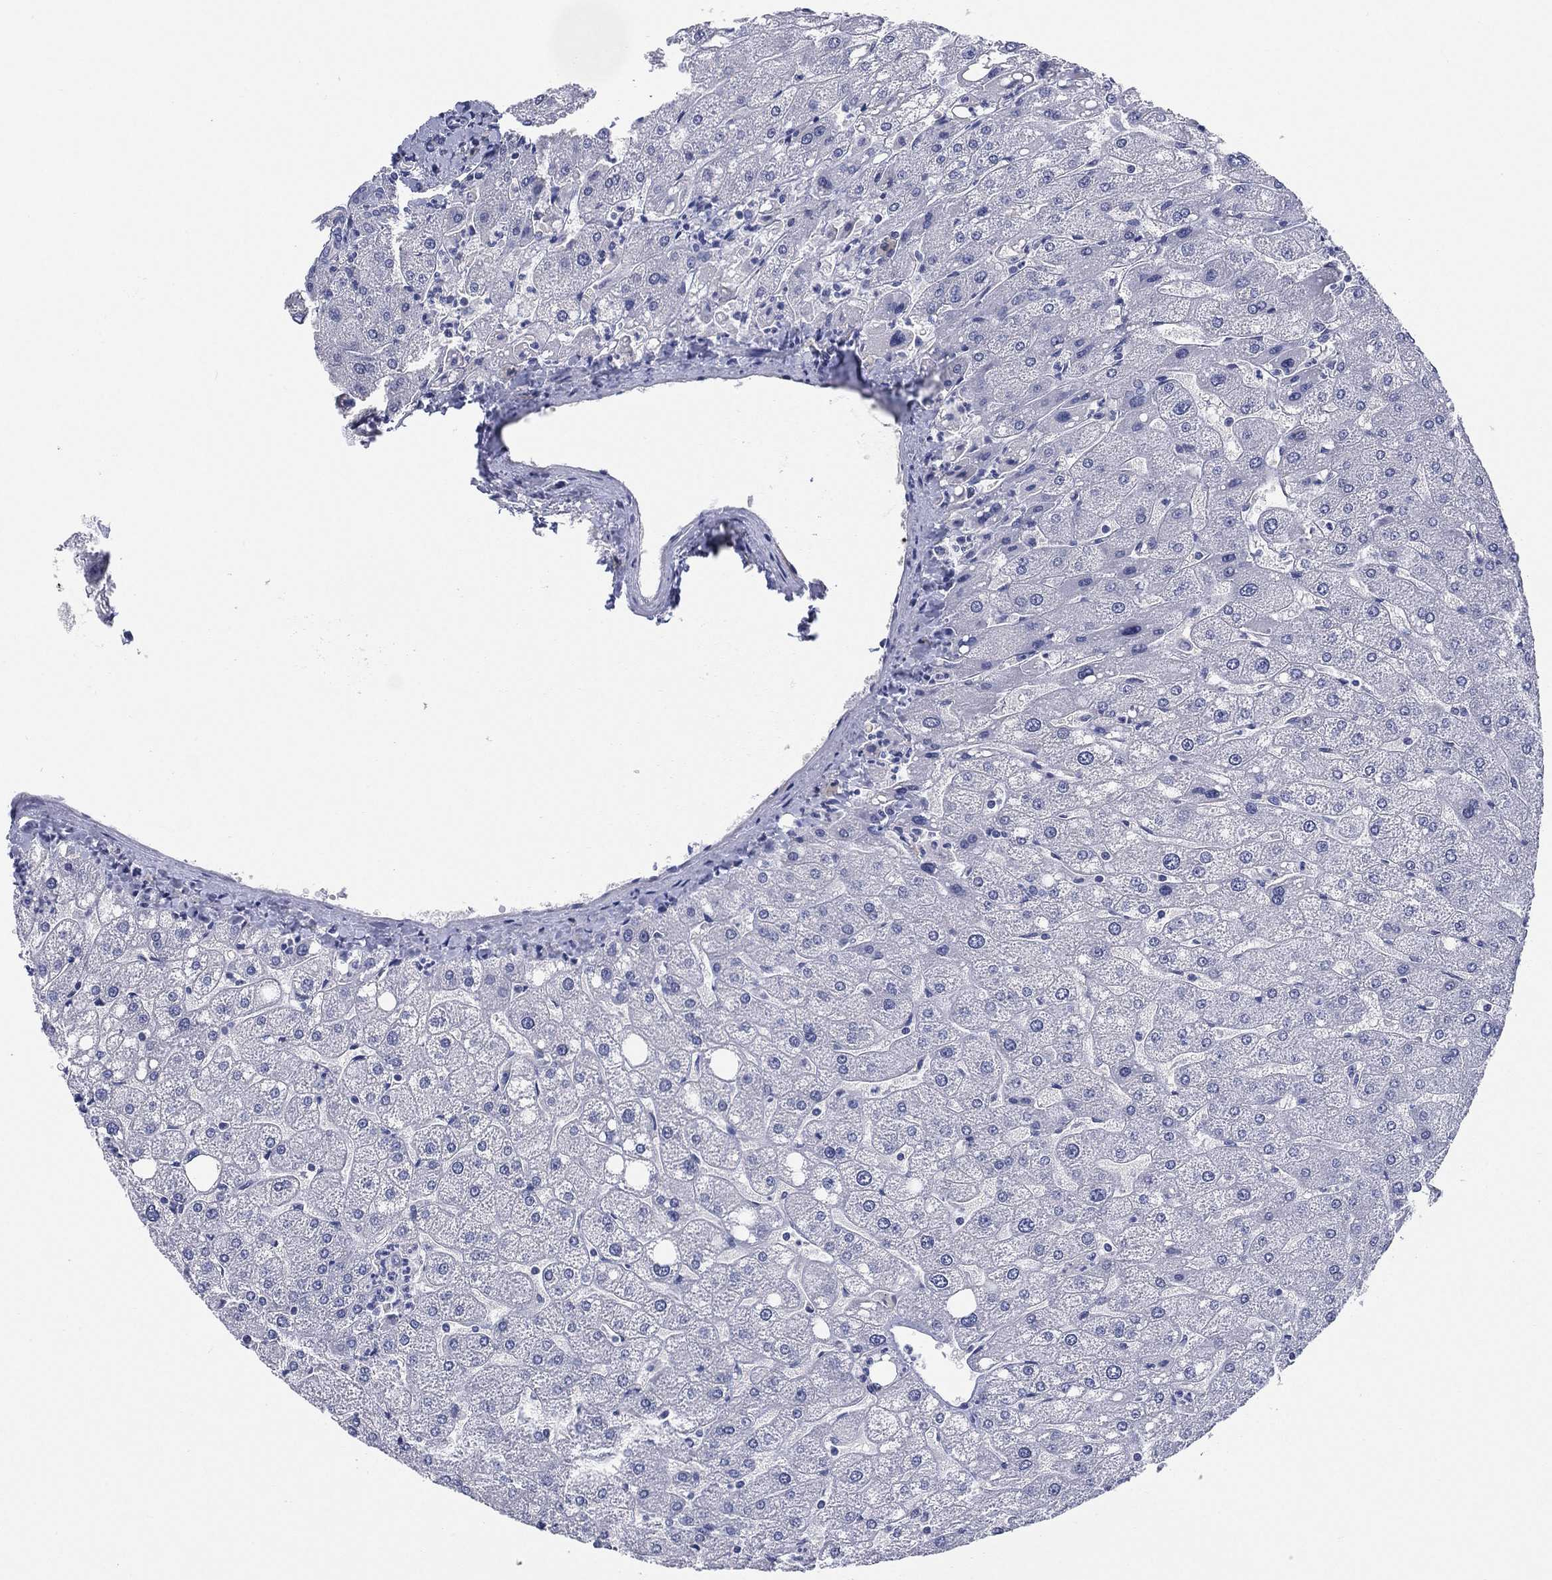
{"staining": {"intensity": "negative", "quantity": "none", "location": "none"}, "tissue": "liver", "cell_type": "Cholangiocytes", "image_type": "normal", "snomed": [{"axis": "morphology", "description": "Normal tissue, NOS"}, {"axis": "topography", "description": "Liver"}], "caption": "Histopathology image shows no significant protein positivity in cholangiocytes of normal liver.", "gene": "C5orf46", "patient": {"sex": "male", "age": 67}}